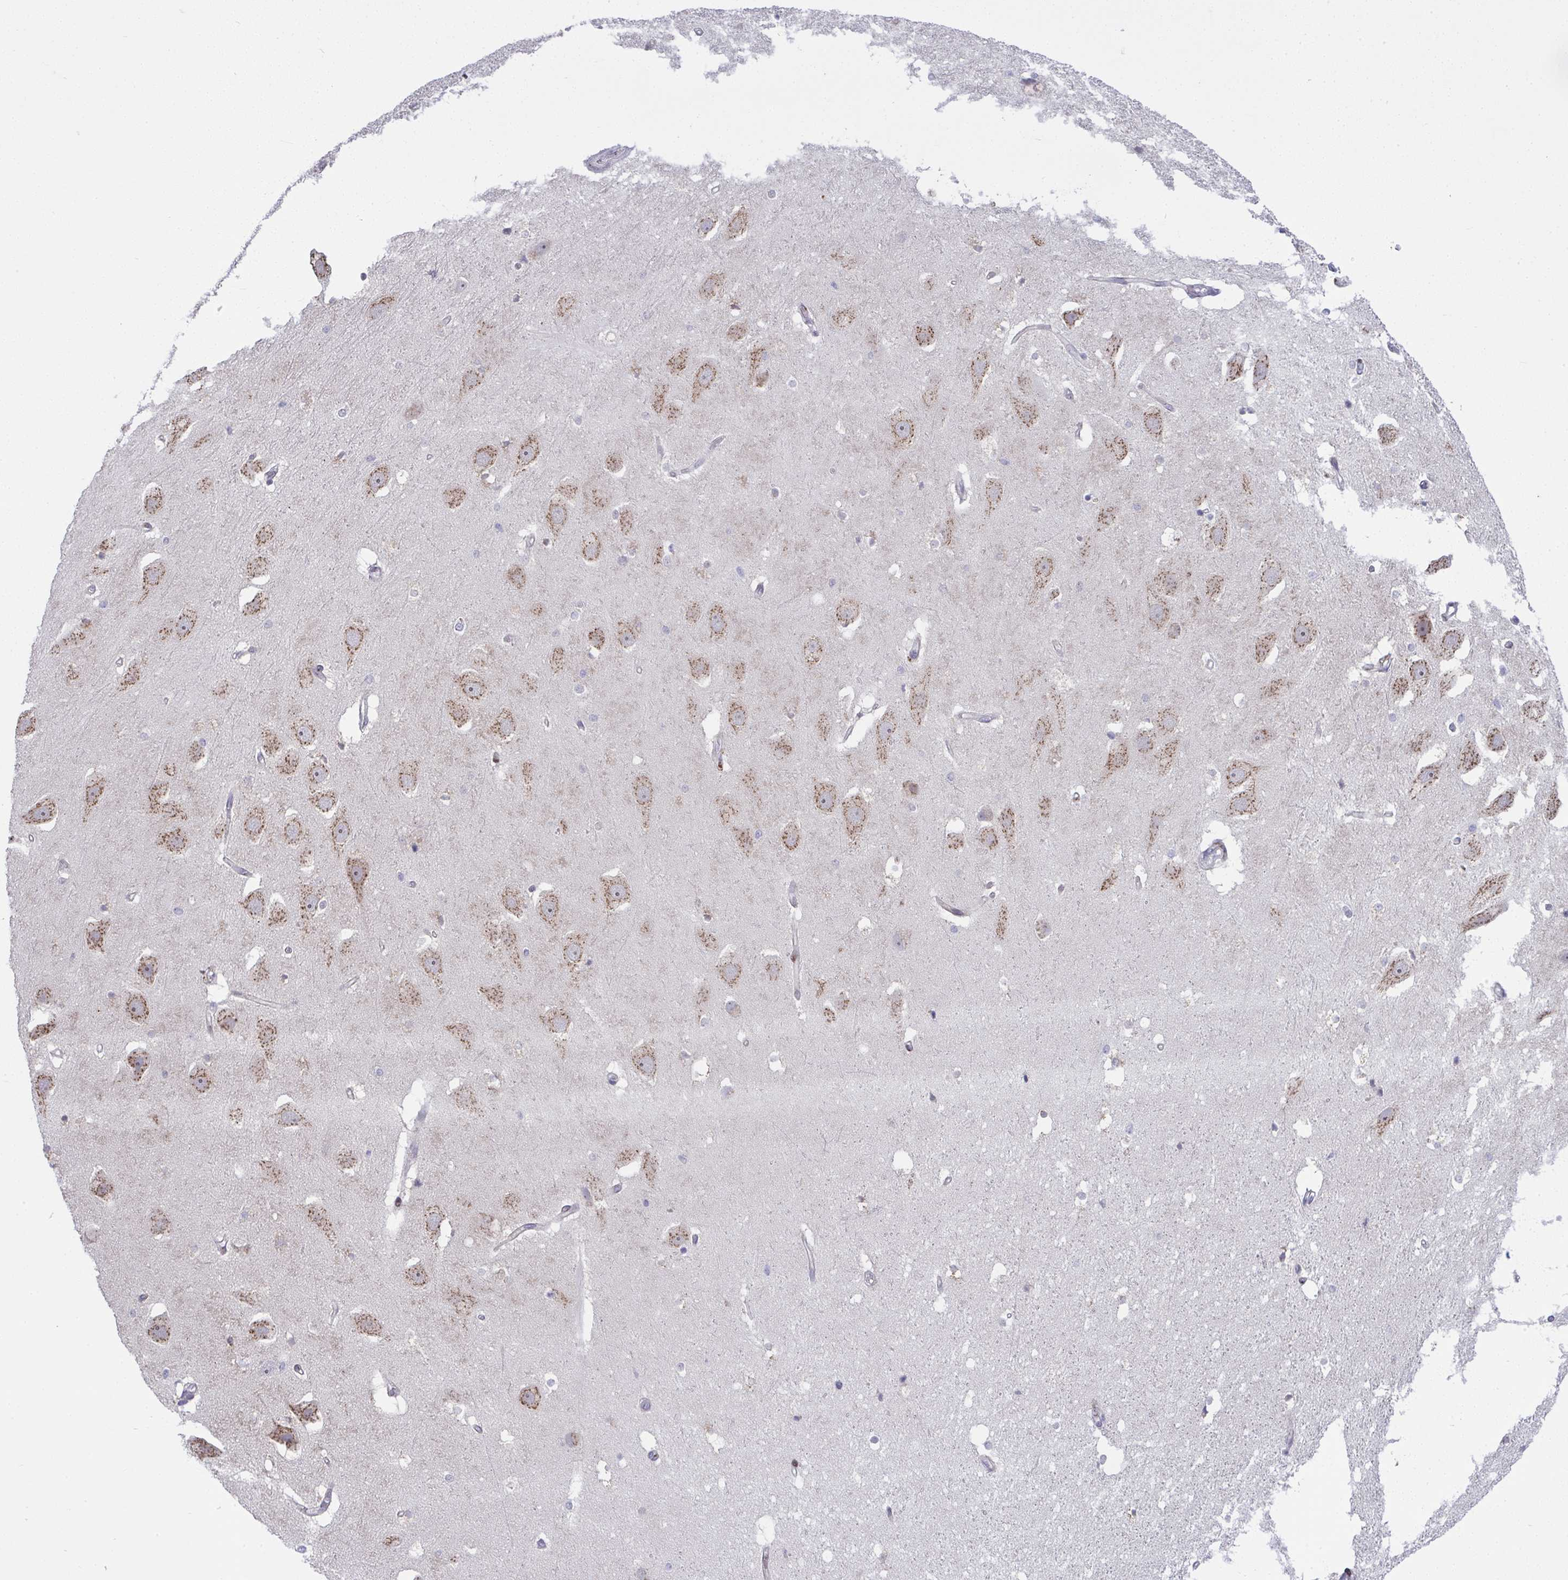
{"staining": {"intensity": "negative", "quantity": "none", "location": "none"}, "tissue": "hippocampus", "cell_type": "Glial cells", "image_type": "normal", "snomed": [{"axis": "morphology", "description": "Normal tissue, NOS"}, {"axis": "topography", "description": "Hippocampus"}], "caption": "Normal hippocampus was stained to show a protein in brown. There is no significant expression in glial cells. The staining was performed using DAB (3,3'-diaminobenzidine) to visualize the protein expression in brown, while the nuclei were stained in blue with hematoxylin (Magnification: 20x).", "gene": "GALNT16", "patient": {"sex": "male", "age": 63}}